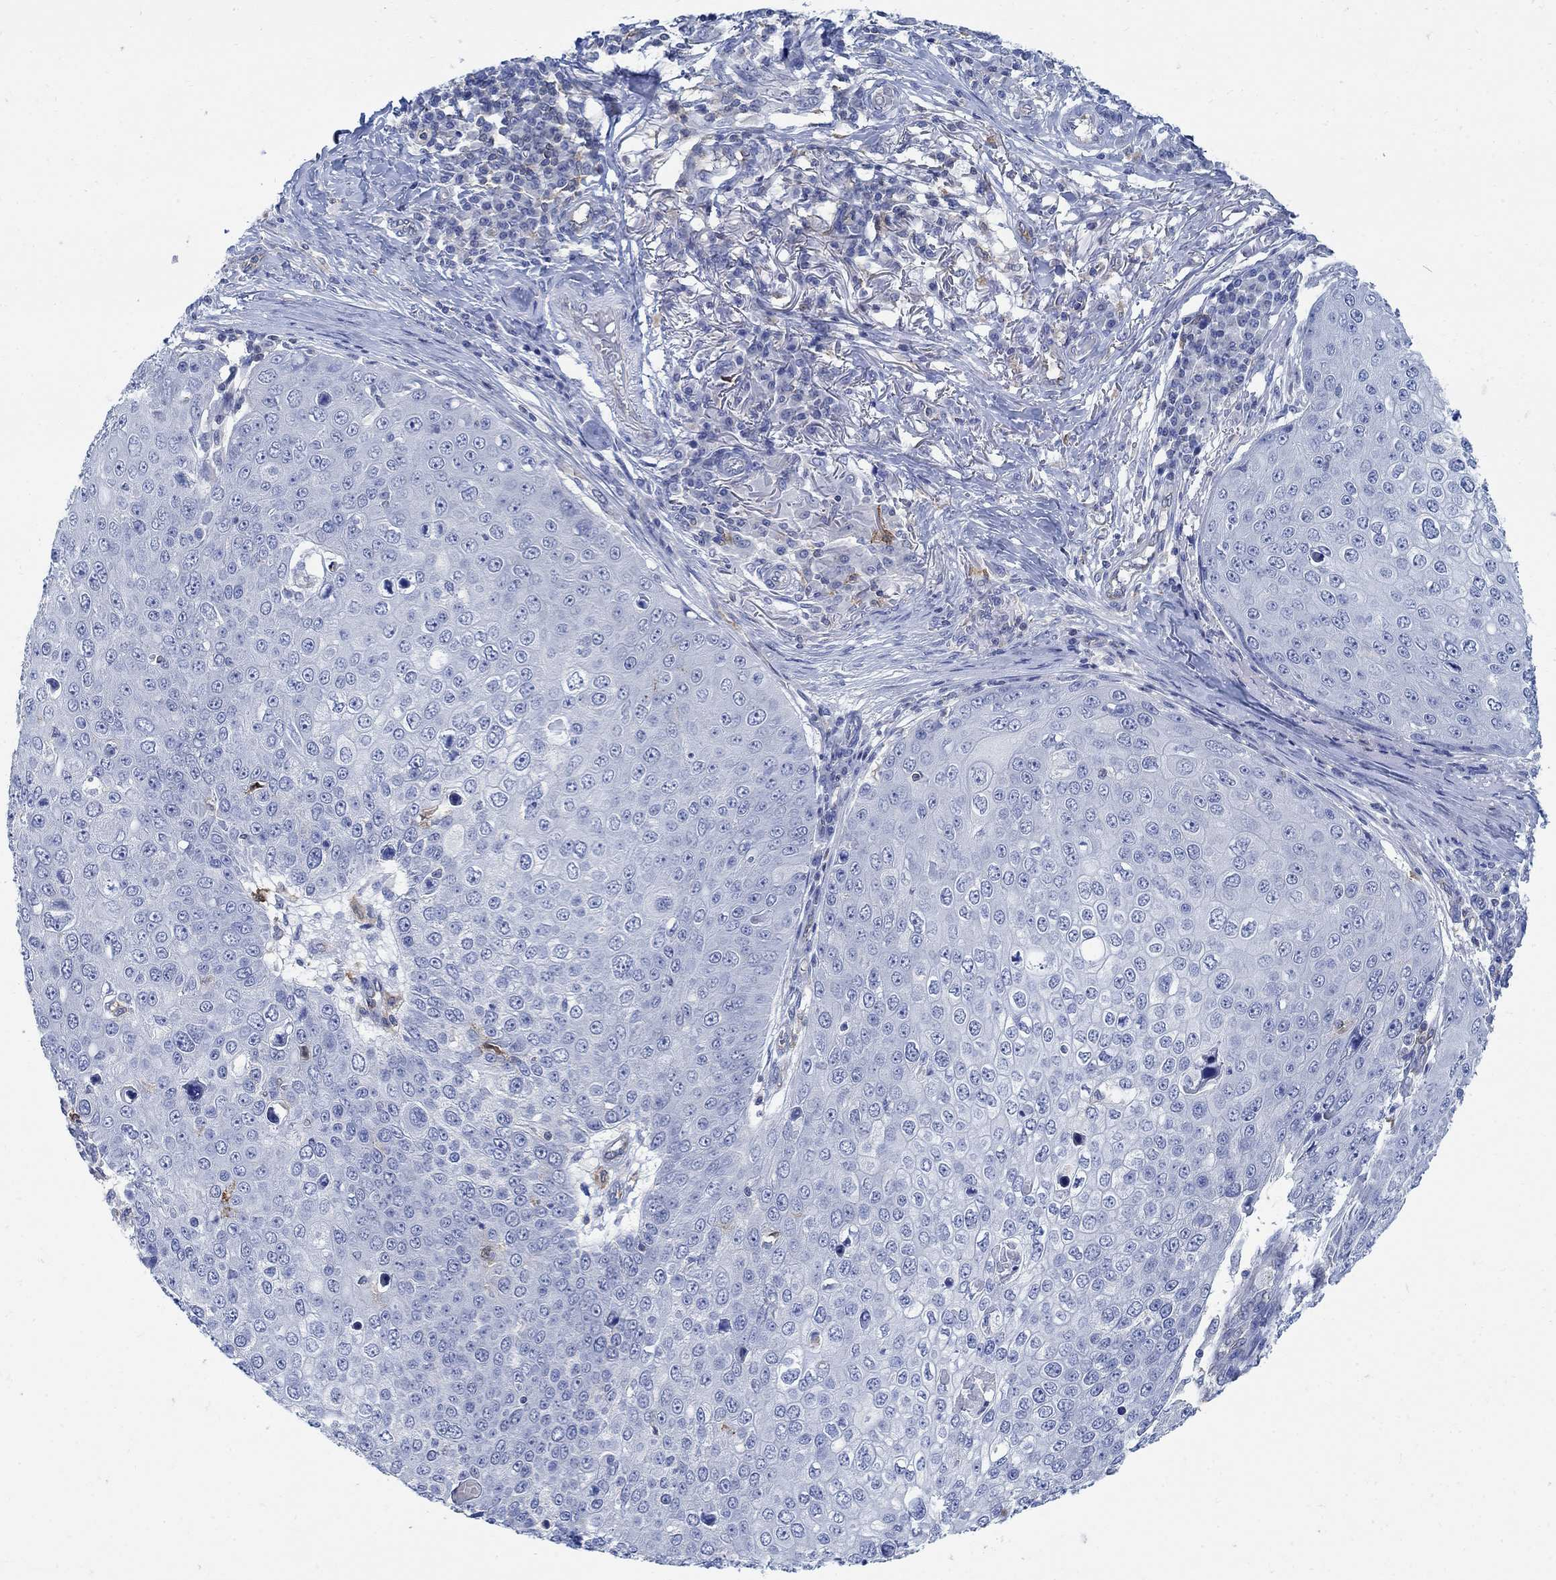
{"staining": {"intensity": "negative", "quantity": "none", "location": "none"}, "tissue": "skin cancer", "cell_type": "Tumor cells", "image_type": "cancer", "snomed": [{"axis": "morphology", "description": "Squamous cell carcinoma, NOS"}, {"axis": "topography", "description": "Skin"}], "caption": "IHC of squamous cell carcinoma (skin) demonstrates no staining in tumor cells.", "gene": "PHF21B", "patient": {"sex": "male", "age": 71}}